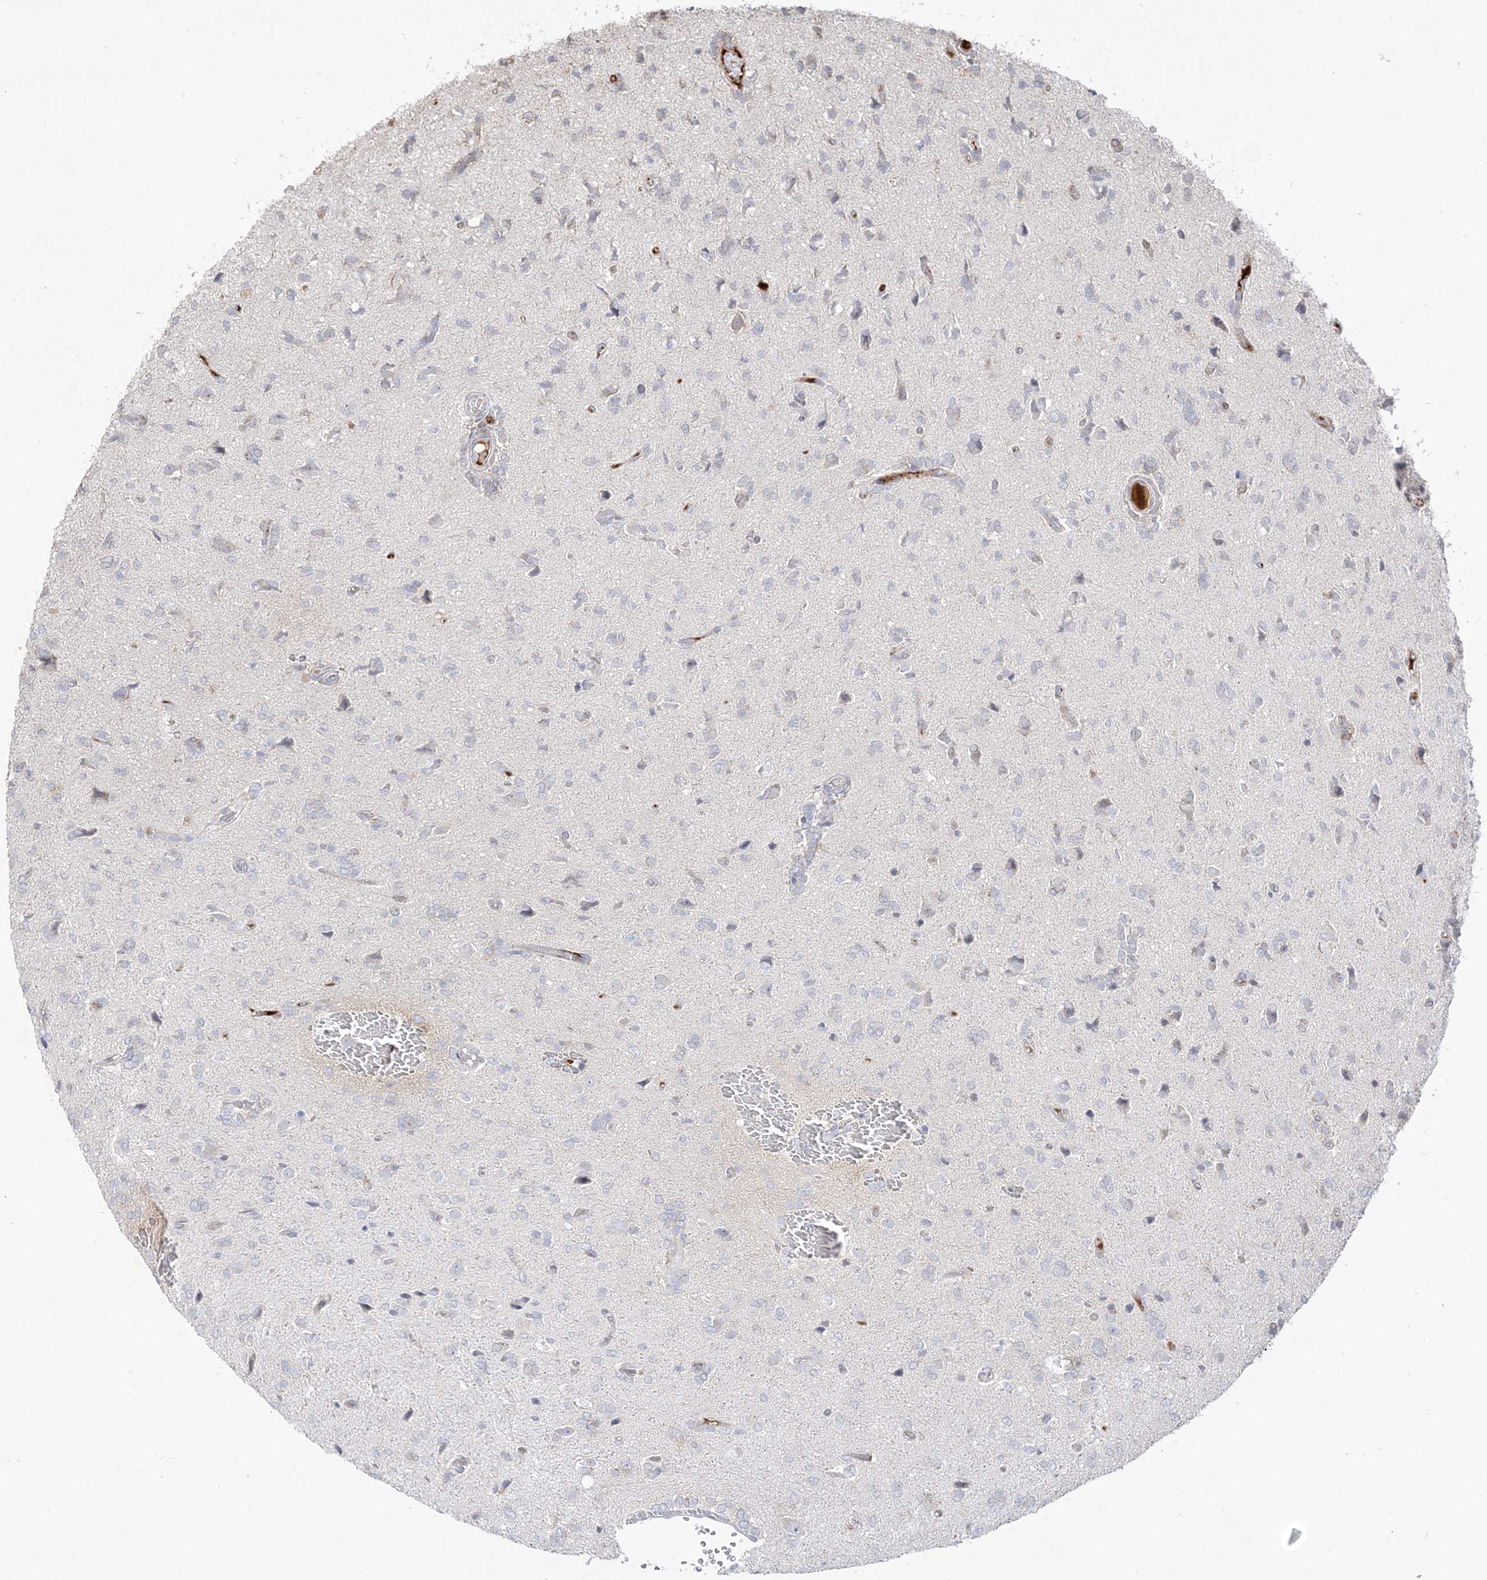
{"staining": {"intensity": "negative", "quantity": "none", "location": "none"}, "tissue": "glioma", "cell_type": "Tumor cells", "image_type": "cancer", "snomed": [{"axis": "morphology", "description": "Glioma, malignant, High grade"}, {"axis": "topography", "description": "Brain"}], "caption": "DAB (3,3'-diaminobenzidine) immunohistochemical staining of malignant glioma (high-grade) displays no significant positivity in tumor cells.", "gene": "TRANK1", "patient": {"sex": "female", "age": 59}}